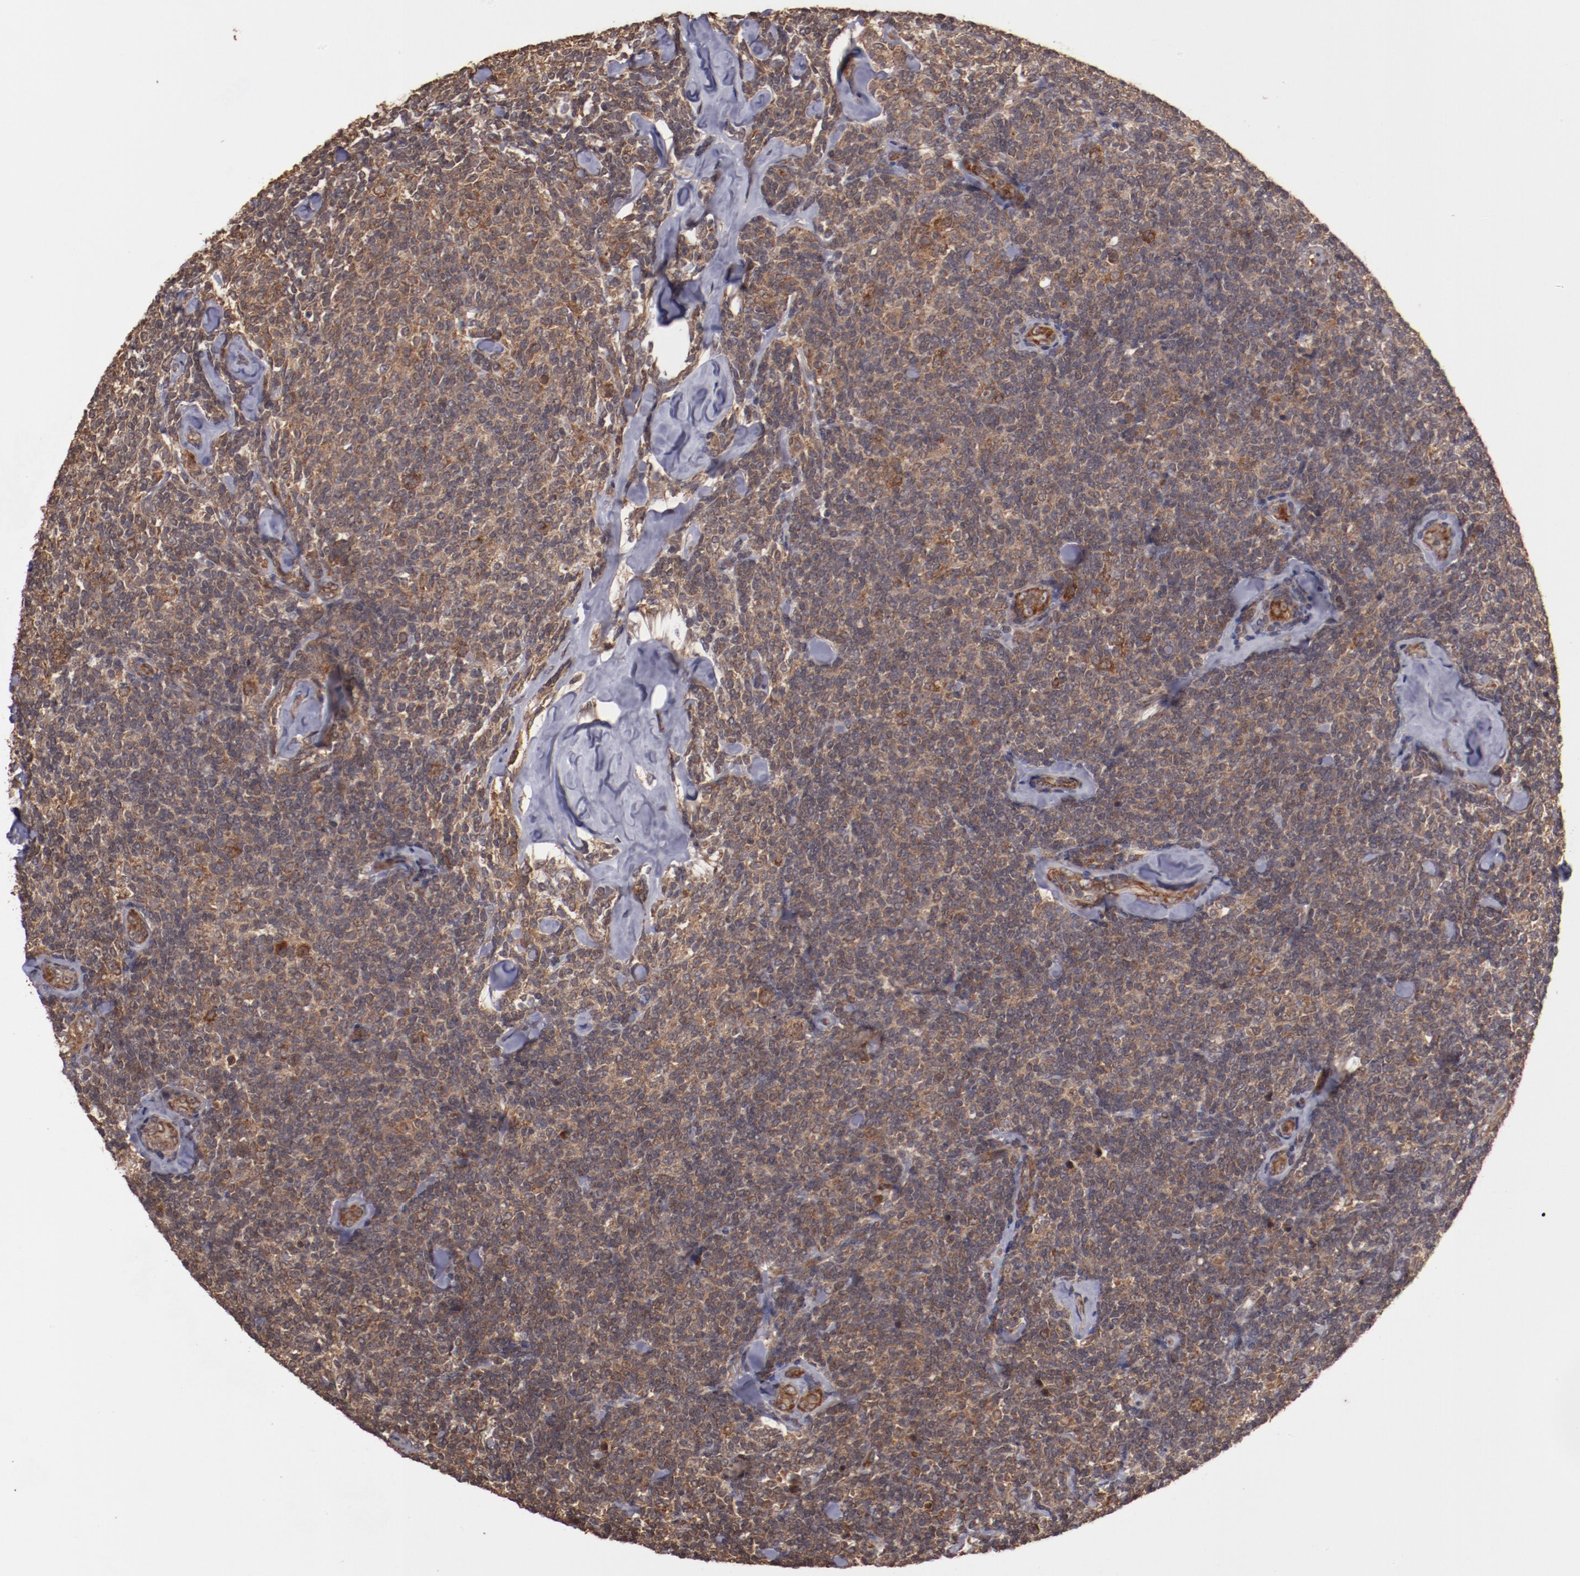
{"staining": {"intensity": "strong", "quantity": ">75%", "location": "cytoplasmic/membranous"}, "tissue": "lymphoma", "cell_type": "Tumor cells", "image_type": "cancer", "snomed": [{"axis": "morphology", "description": "Malignant lymphoma, non-Hodgkin's type, Low grade"}, {"axis": "topography", "description": "Lymph node"}], "caption": "Immunohistochemical staining of human malignant lymphoma, non-Hodgkin's type (low-grade) reveals high levels of strong cytoplasmic/membranous protein expression in approximately >75% of tumor cells.", "gene": "TXNDC16", "patient": {"sex": "female", "age": 56}}